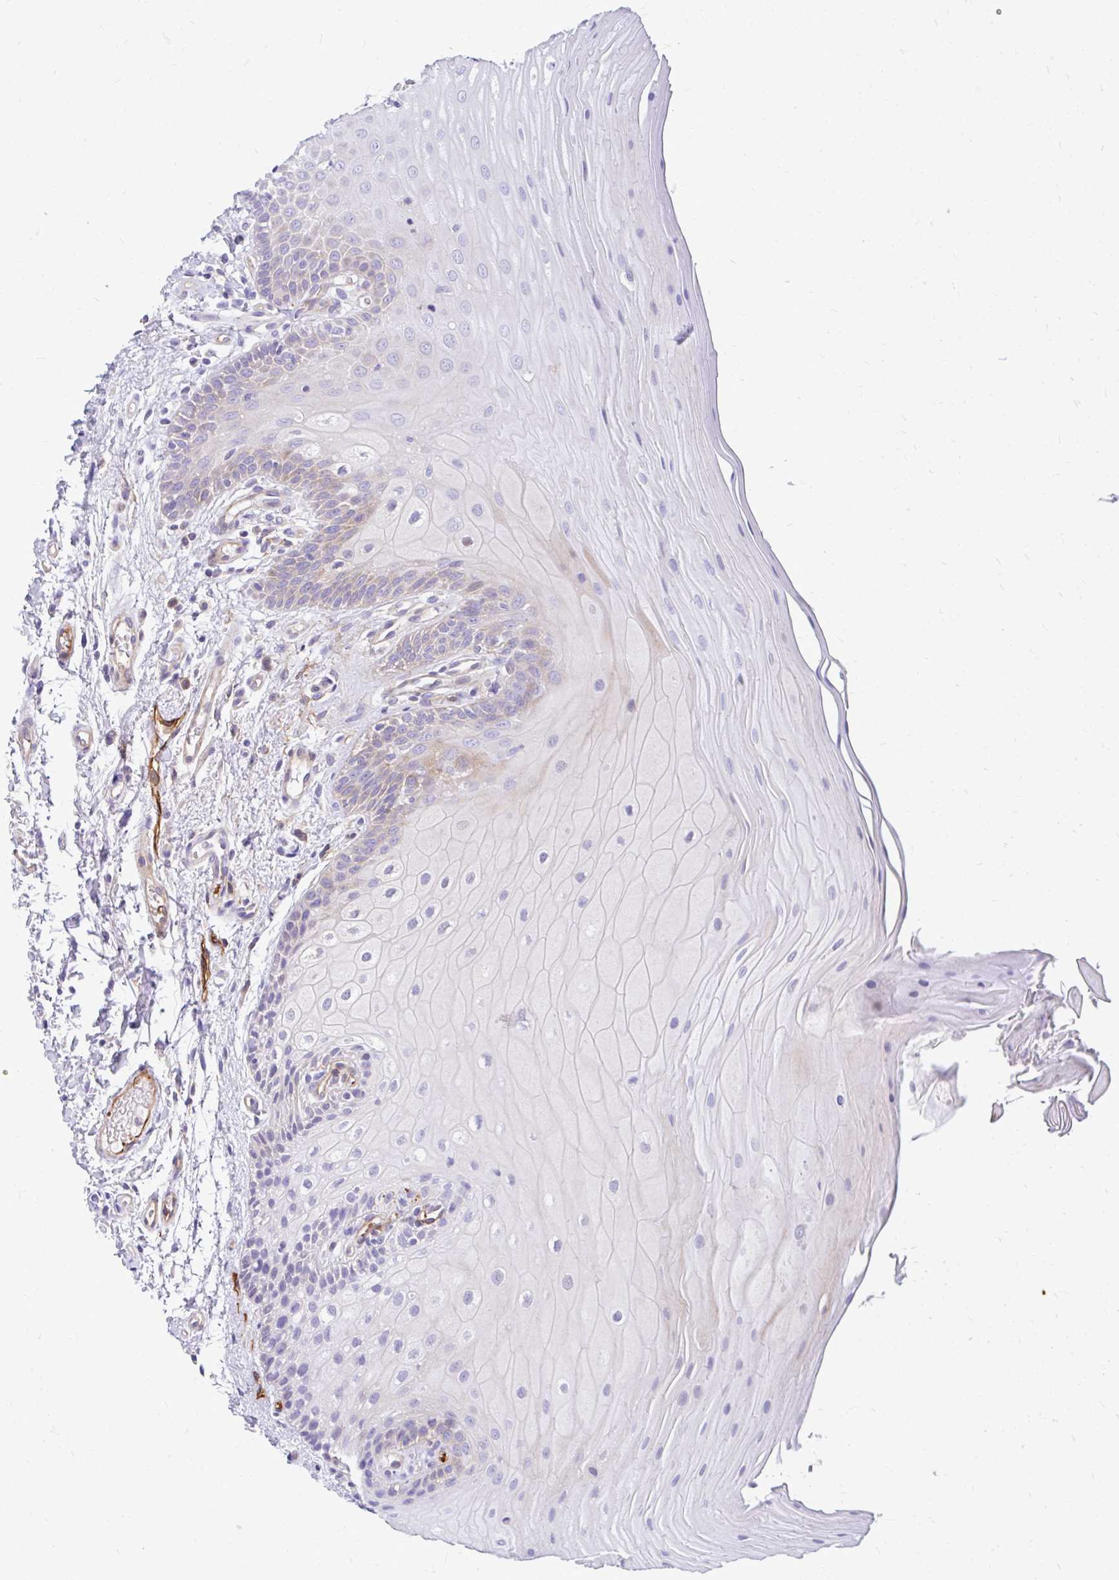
{"staining": {"intensity": "moderate", "quantity": "<25%", "location": "cytoplasmic/membranous"}, "tissue": "oral mucosa", "cell_type": "Squamous epithelial cells", "image_type": "normal", "snomed": [{"axis": "morphology", "description": "Normal tissue, NOS"}, {"axis": "topography", "description": "Oral tissue"}, {"axis": "topography", "description": "Tounge, NOS"}, {"axis": "topography", "description": "Head-Neck"}], "caption": "Immunohistochemistry image of normal human oral mucosa stained for a protein (brown), which displays low levels of moderate cytoplasmic/membranous positivity in approximately <25% of squamous epithelial cells.", "gene": "ESPNL", "patient": {"sex": "female", "age": 84}}